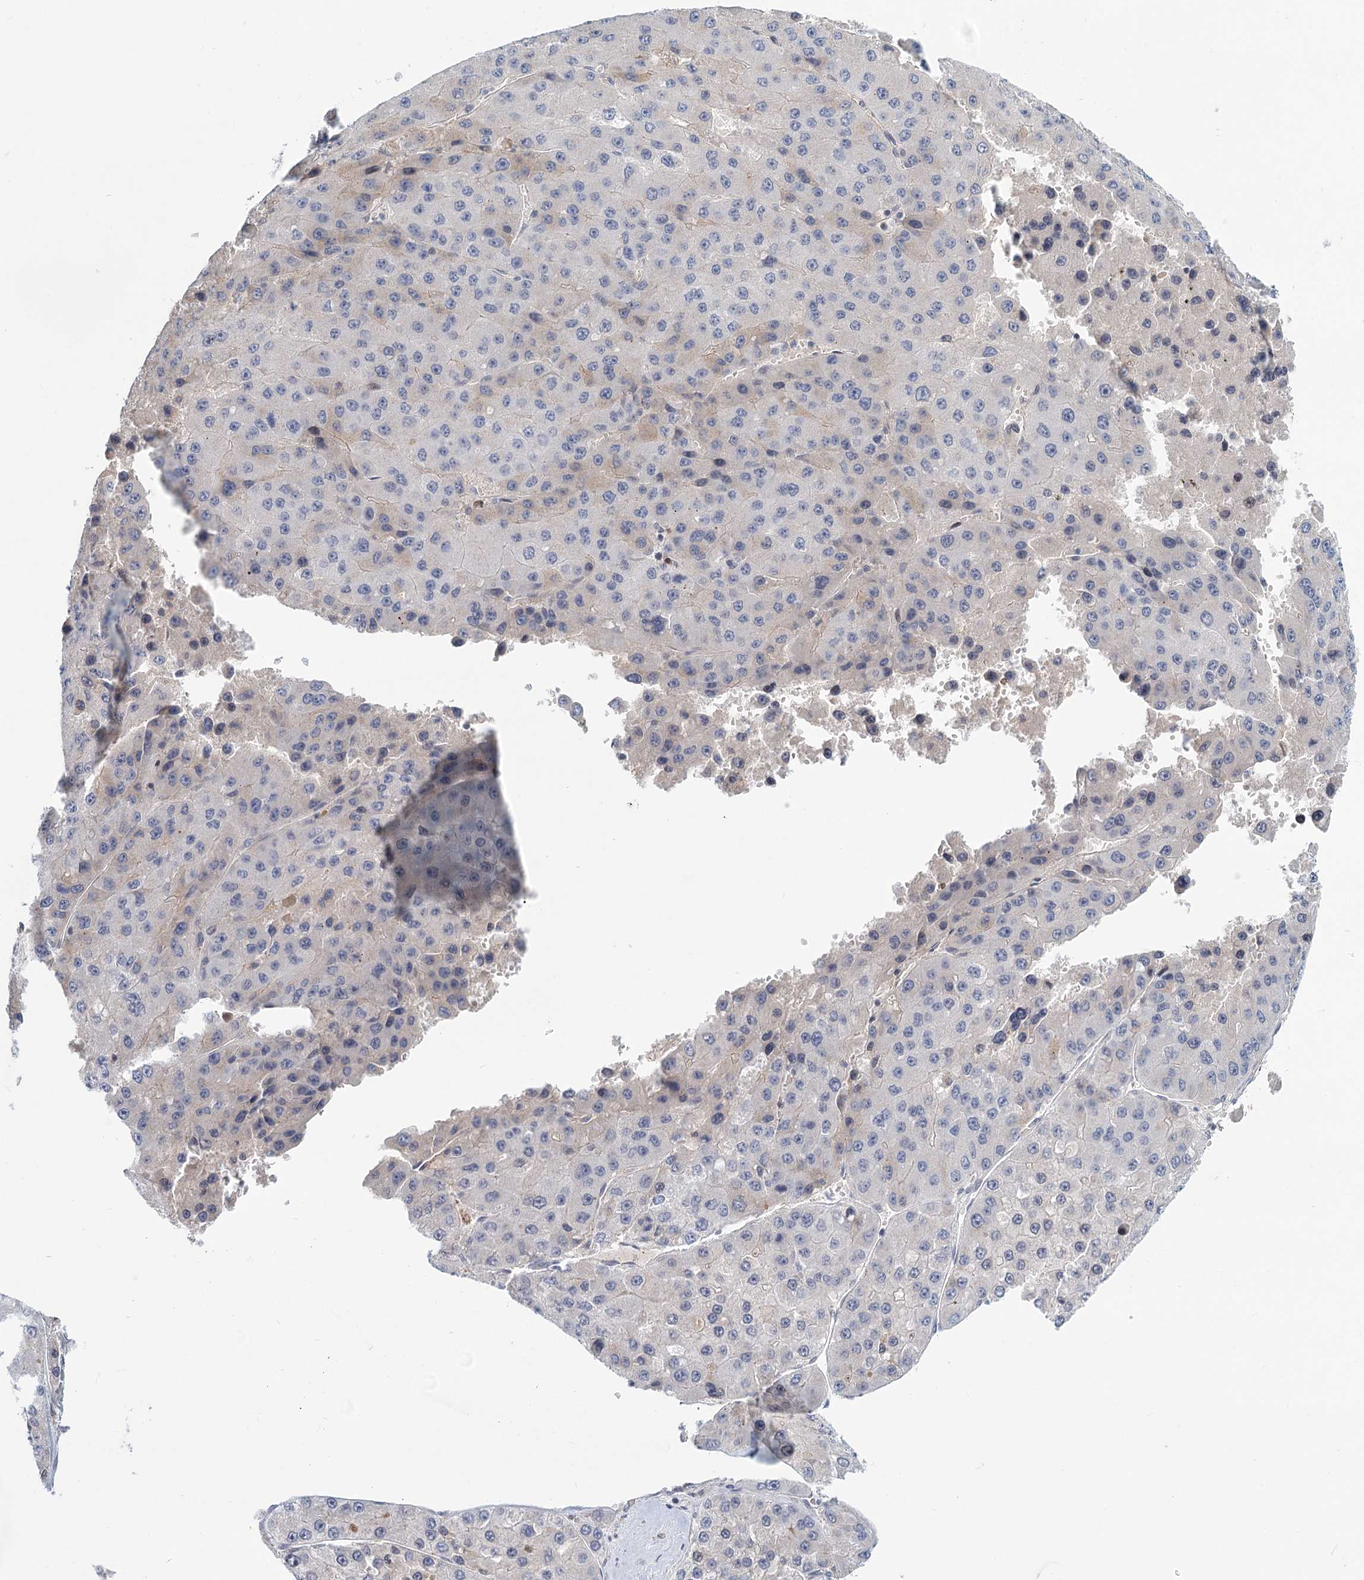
{"staining": {"intensity": "negative", "quantity": "none", "location": "none"}, "tissue": "liver cancer", "cell_type": "Tumor cells", "image_type": "cancer", "snomed": [{"axis": "morphology", "description": "Carcinoma, Hepatocellular, NOS"}, {"axis": "topography", "description": "Liver"}], "caption": "Hepatocellular carcinoma (liver) stained for a protein using immunohistochemistry demonstrates no staining tumor cells.", "gene": "STAP1", "patient": {"sex": "female", "age": 73}}